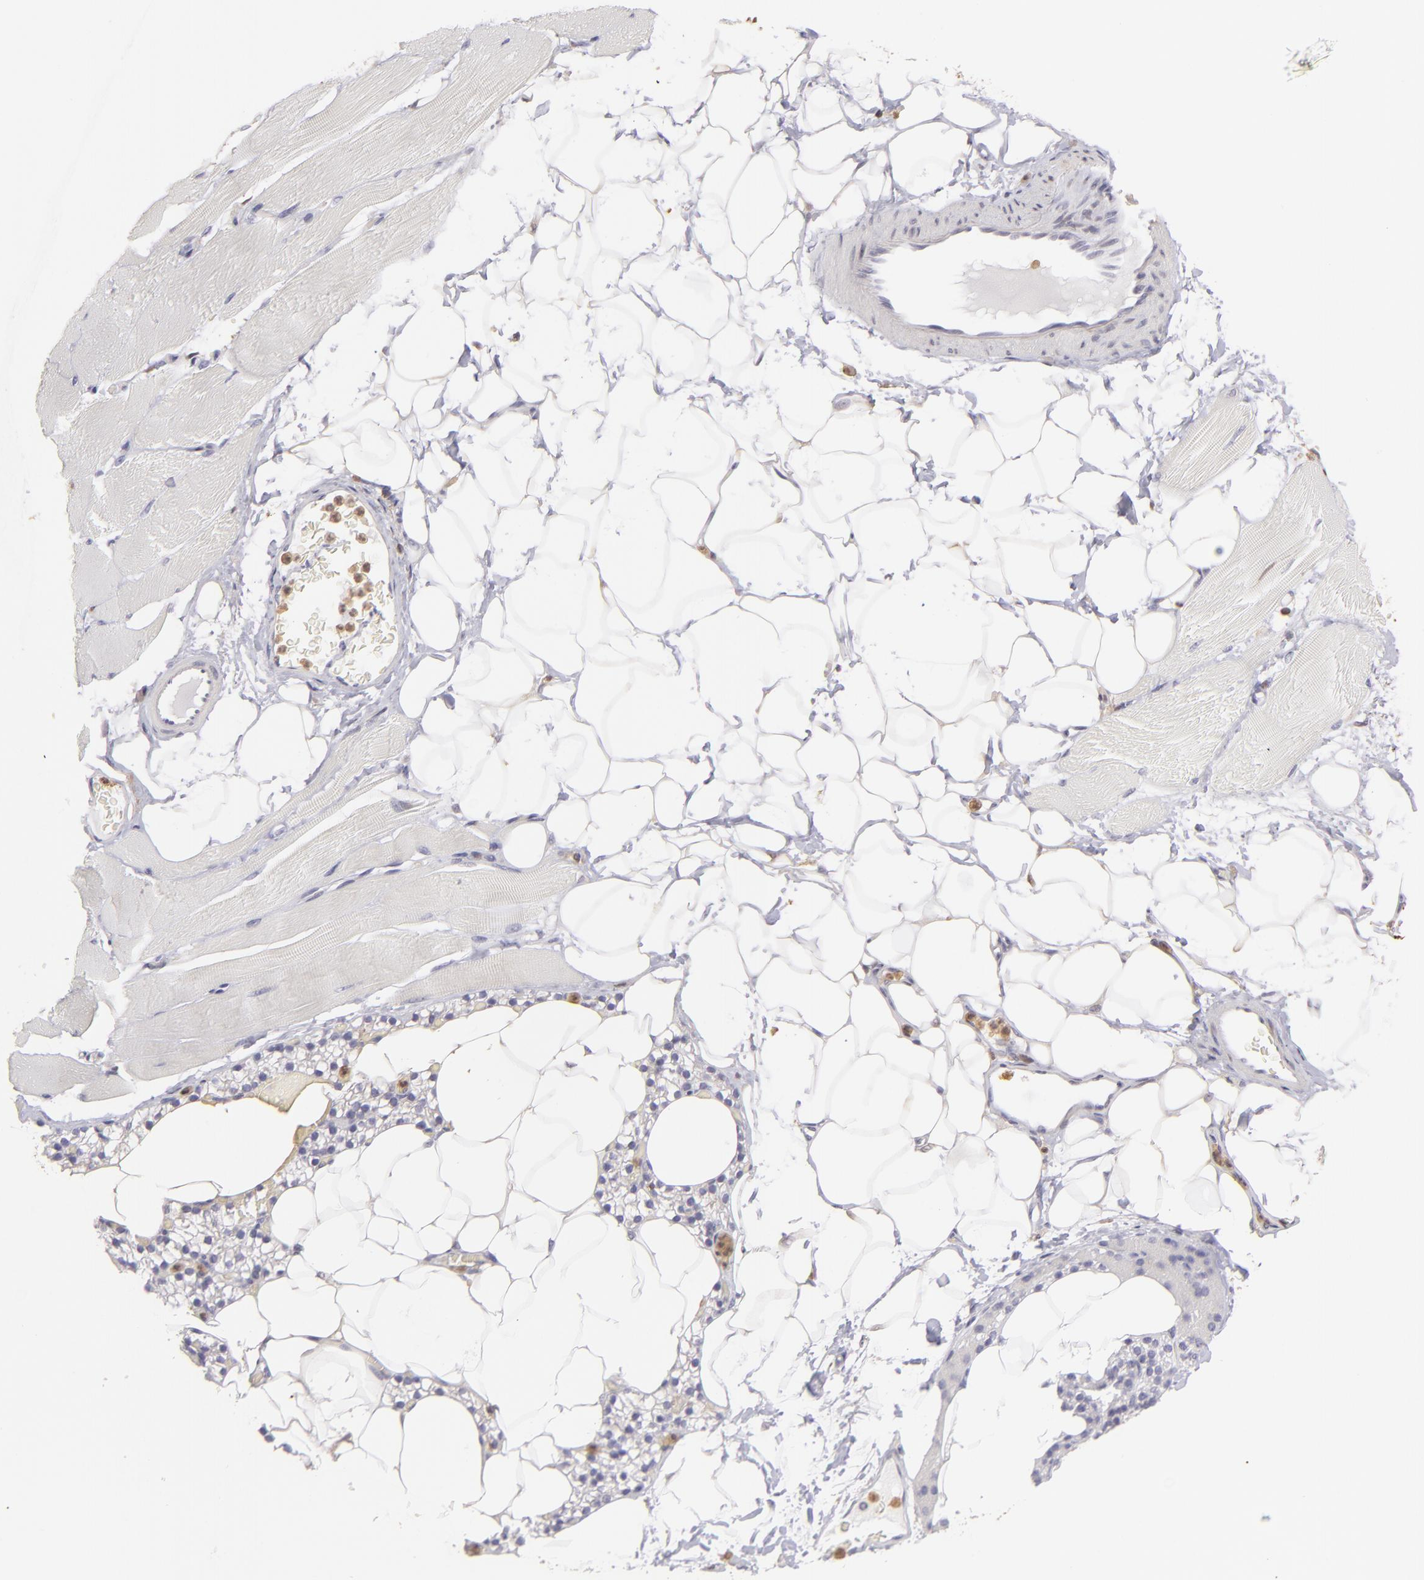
{"staining": {"intensity": "negative", "quantity": "none", "location": "none"}, "tissue": "skeletal muscle", "cell_type": "Myocytes", "image_type": "normal", "snomed": [{"axis": "morphology", "description": "Normal tissue, NOS"}, {"axis": "topography", "description": "Skeletal muscle"}, {"axis": "topography", "description": "Parathyroid gland"}], "caption": "There is no significant staining in myocytes of skeletal muscle.", "gene": "S100A2", "patient": {"sex": "female", "age": 37}}